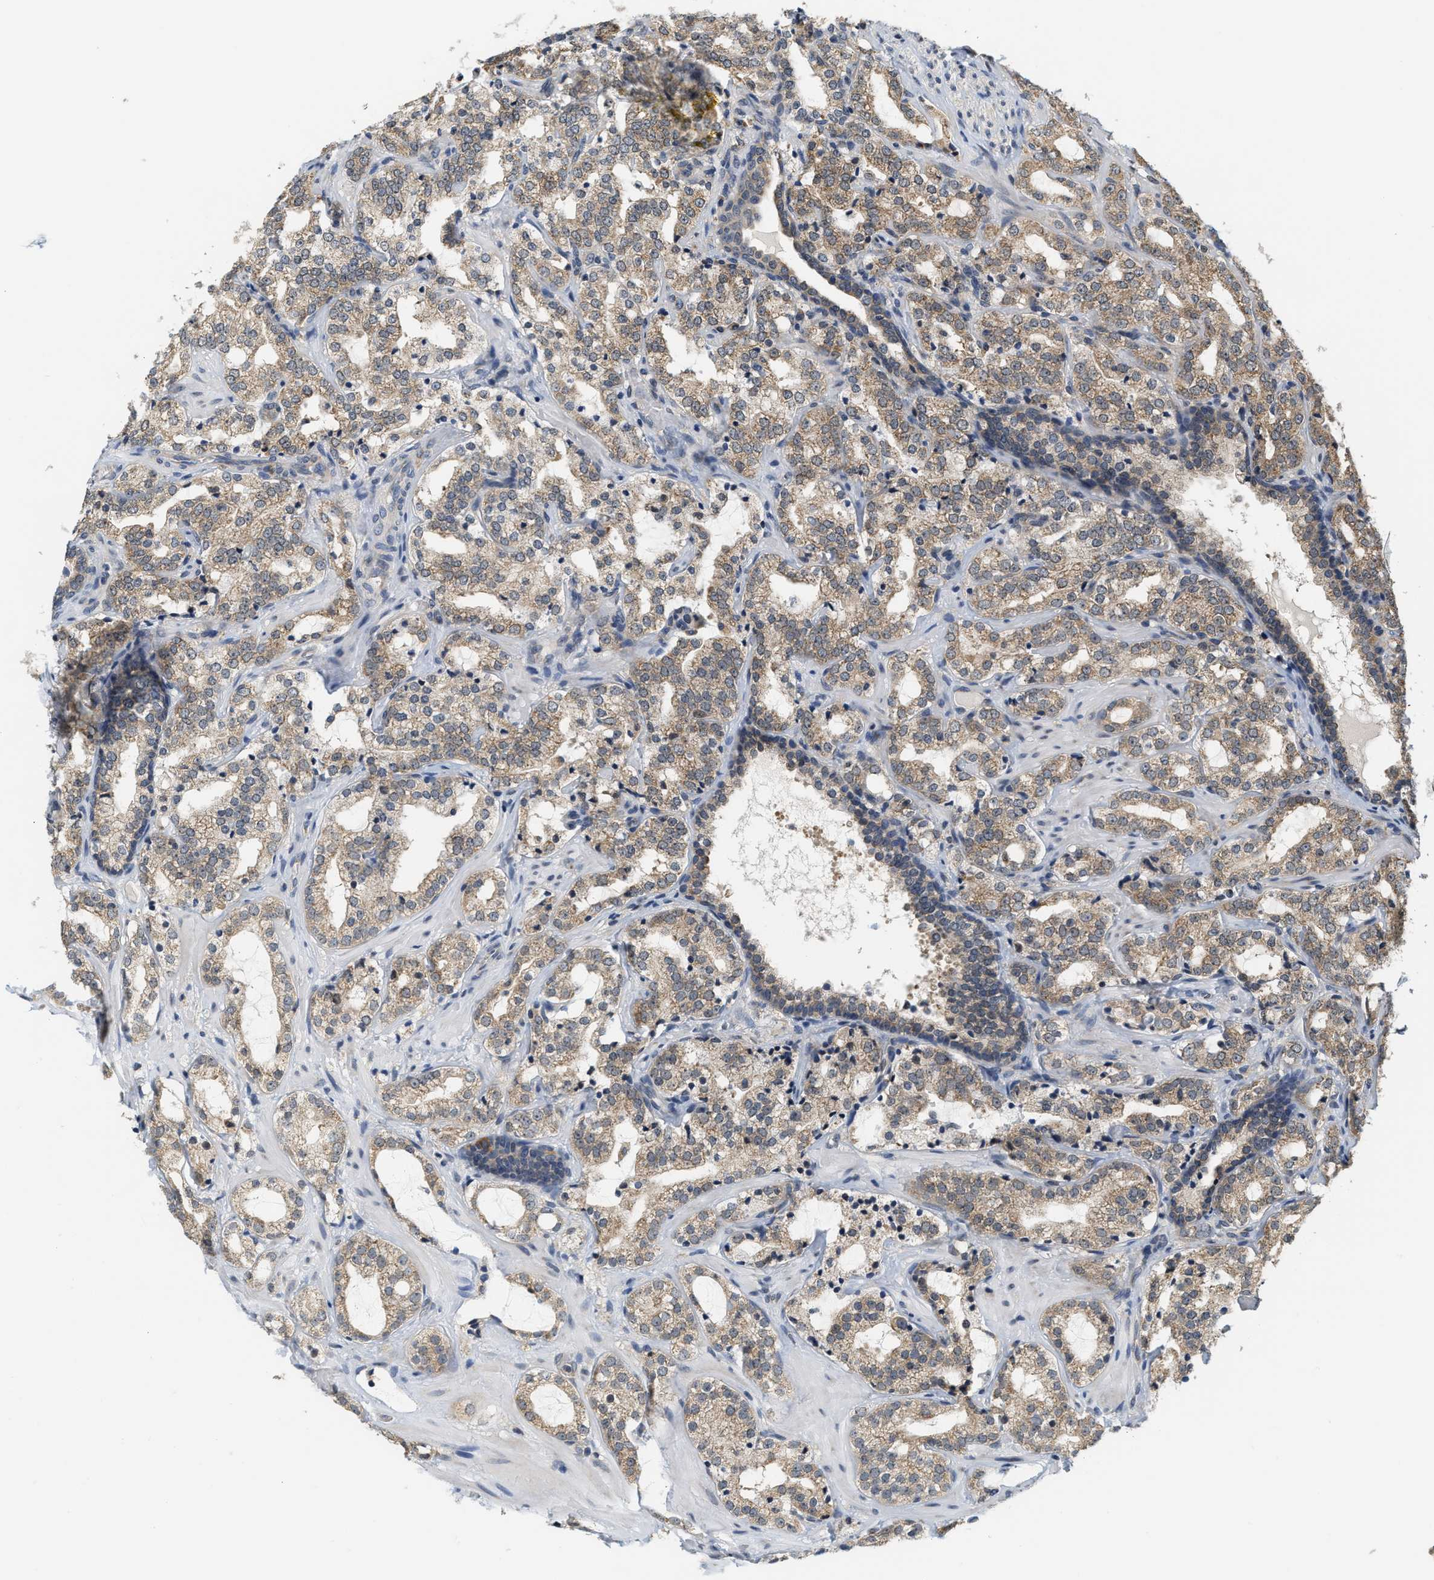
{"staining": {"intensity": "moderate", "quantity": ">75%", "location": "cytoplasmic/membranous"}, "tissue": "prostate cancer", "cell_type": "Tumor cells", "image_type": "cancer", "snomed": [{"axis": "morphology", "description": "Adenocarcinoma, High grade"}, {"axis": "topography", "description": "Prostate"}], "caption": "A brown stain highlights moderate cytoplasmic/membranous expression of a protein in prostate high-grade adenocarcinoma tumor cells.", "gene": "GIGYF1", "patient": {"sex": "male", "age": 64}}